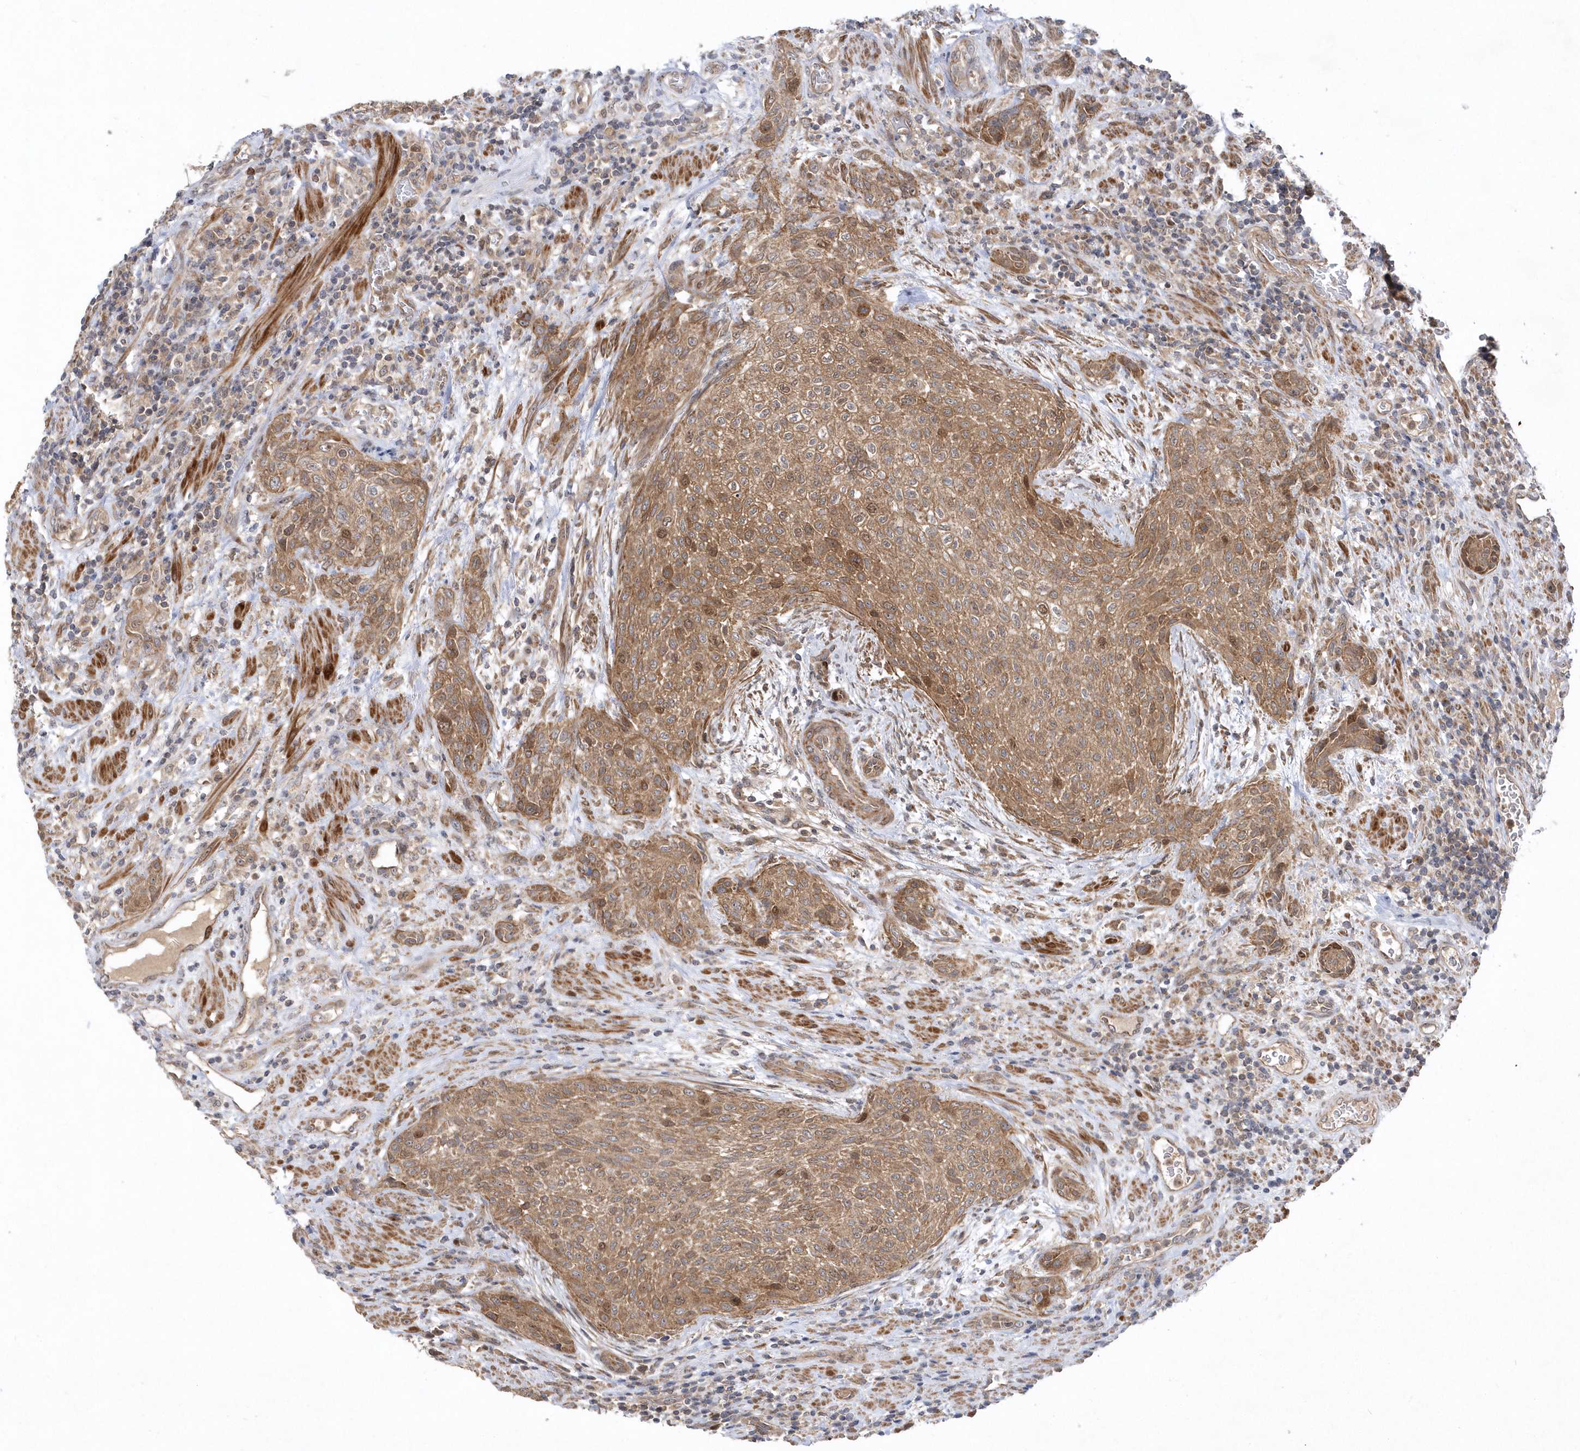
{"staining": {"intensity": "moderate", "quantity": ">75%", "location": "cytoplasmic/membranous,nuclear"}, "tissue": "urothelial cancer", "cell_type": "Tumor cells", "image_type": "cancer", "snomed": [{"axis": "morphology", "description": "Urothelial carcinoma, High grade"}, {"axis": "topography", "description": "Urinary bladder"}], "caption": "Approximately >75% of tumor cells in human urothelial cancer display moderate cytoplasmic/membranous and nuclear protein positivity as visualized by brown immunohistochemical staining.", "gene": "MXI1", "patient": {"sex": "male", "age": 35}}